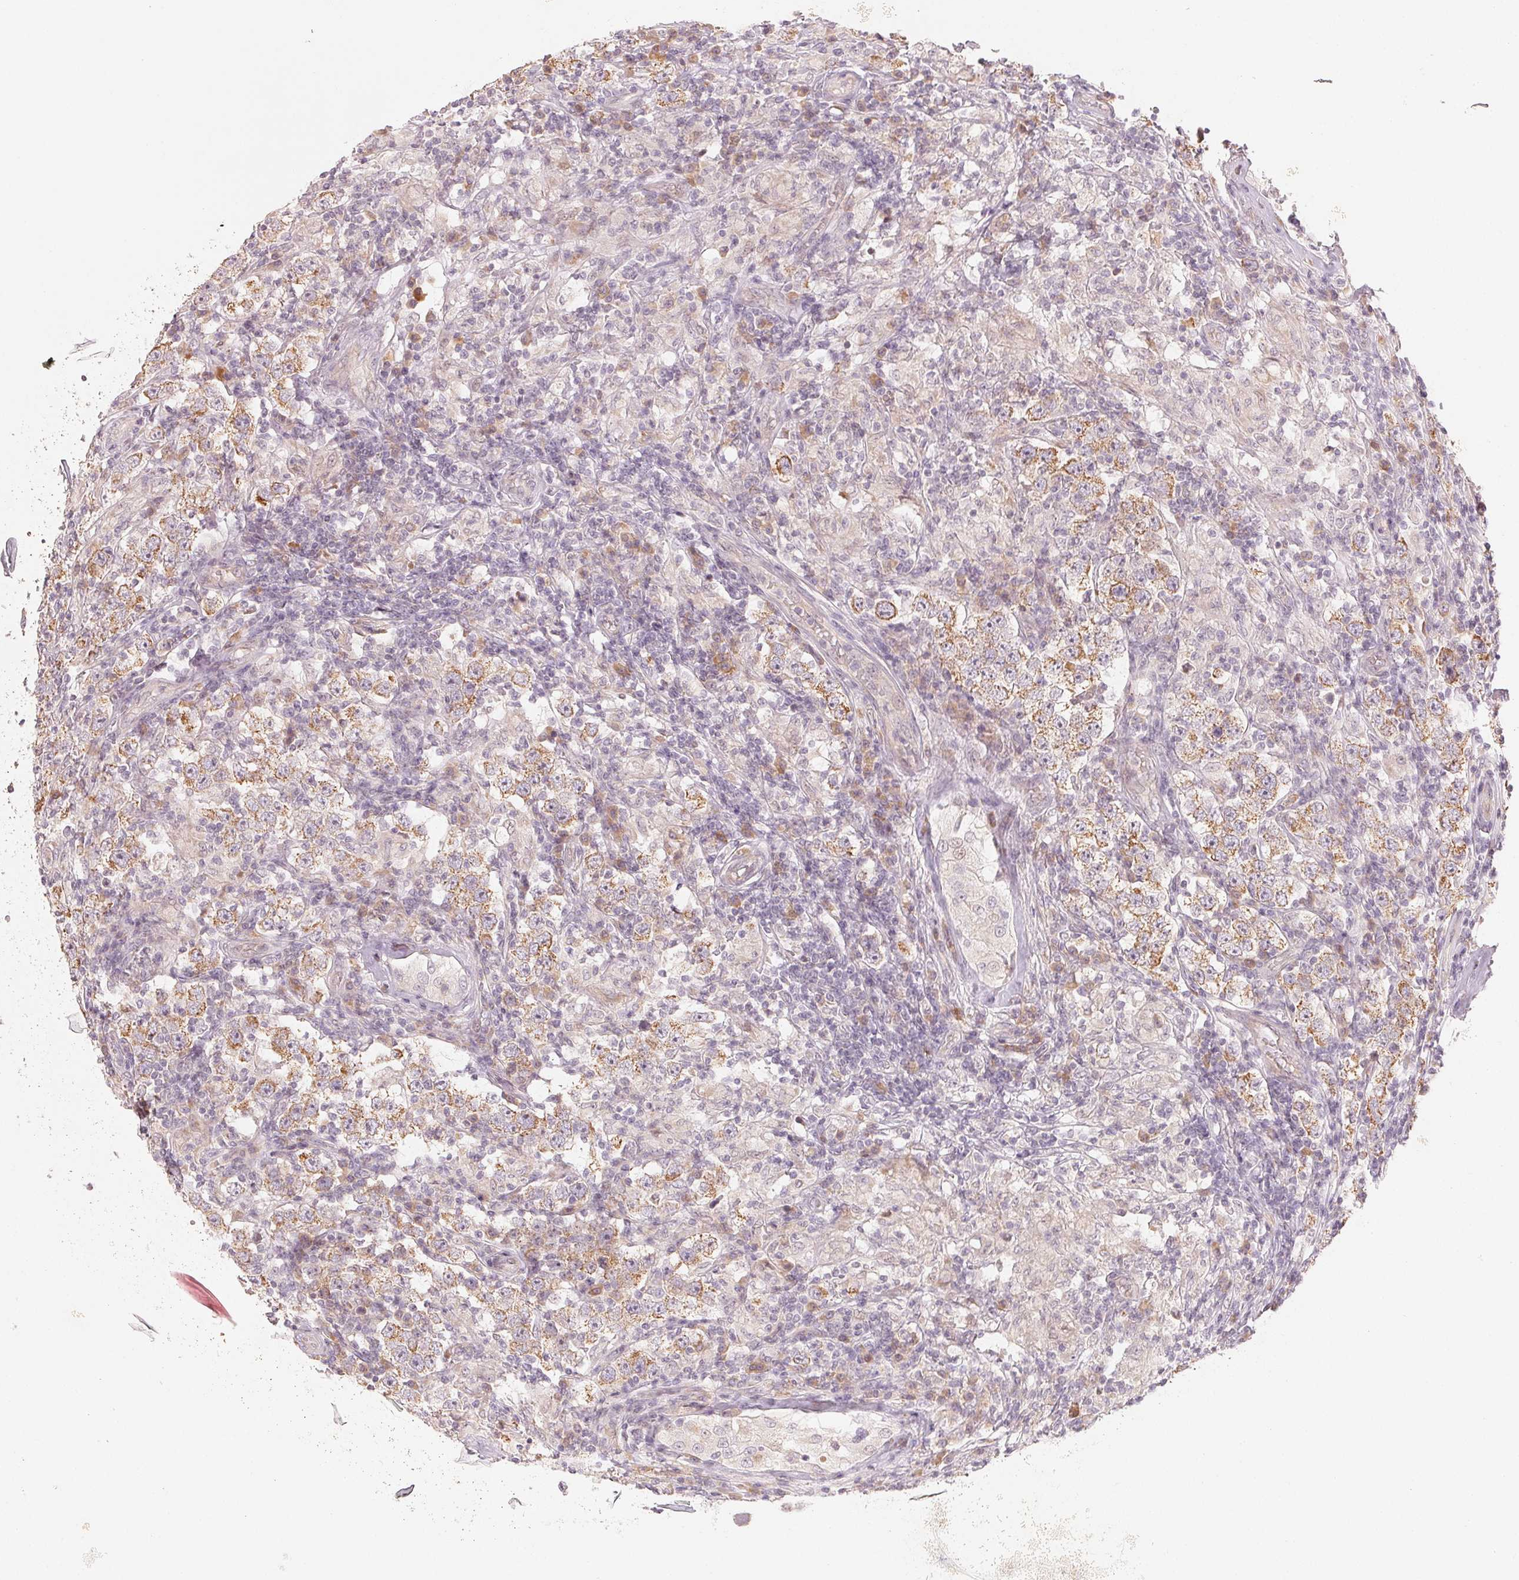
{"staining": {"intensity": "moderate", "quantity": ">75%", "location": "cytoplasmic/membranous"}, "tissue": "urothelial cancer", "cell_type": "Tumor cells", "image_type": "cancer", "snomed": [{"axis": "morphology", "description": "Normal tissue, NOS"}, {"axis": "morphology", "description": "Urothelial carcinoma, High grade"}, {"axis": "morphology", "description": "Seminoma, NOS"}, {"axis": "morphology", "description": "Carcinoma, Embryonal, NOS"}, {"axis": "topography", "description": "Urinary bladder"}, {"axis": "topography", "description": "Testis"}], "caption": "Tumor cells show medium levels of moderate cytoplasmic/membranous positivity in about >75% of cells in embryonal carcinoma. (brown staining indicates protein expression, while blue staining denotes nuclei).", "gene": "DENND2C", "patient": {"sex": "male", "age": 41}}